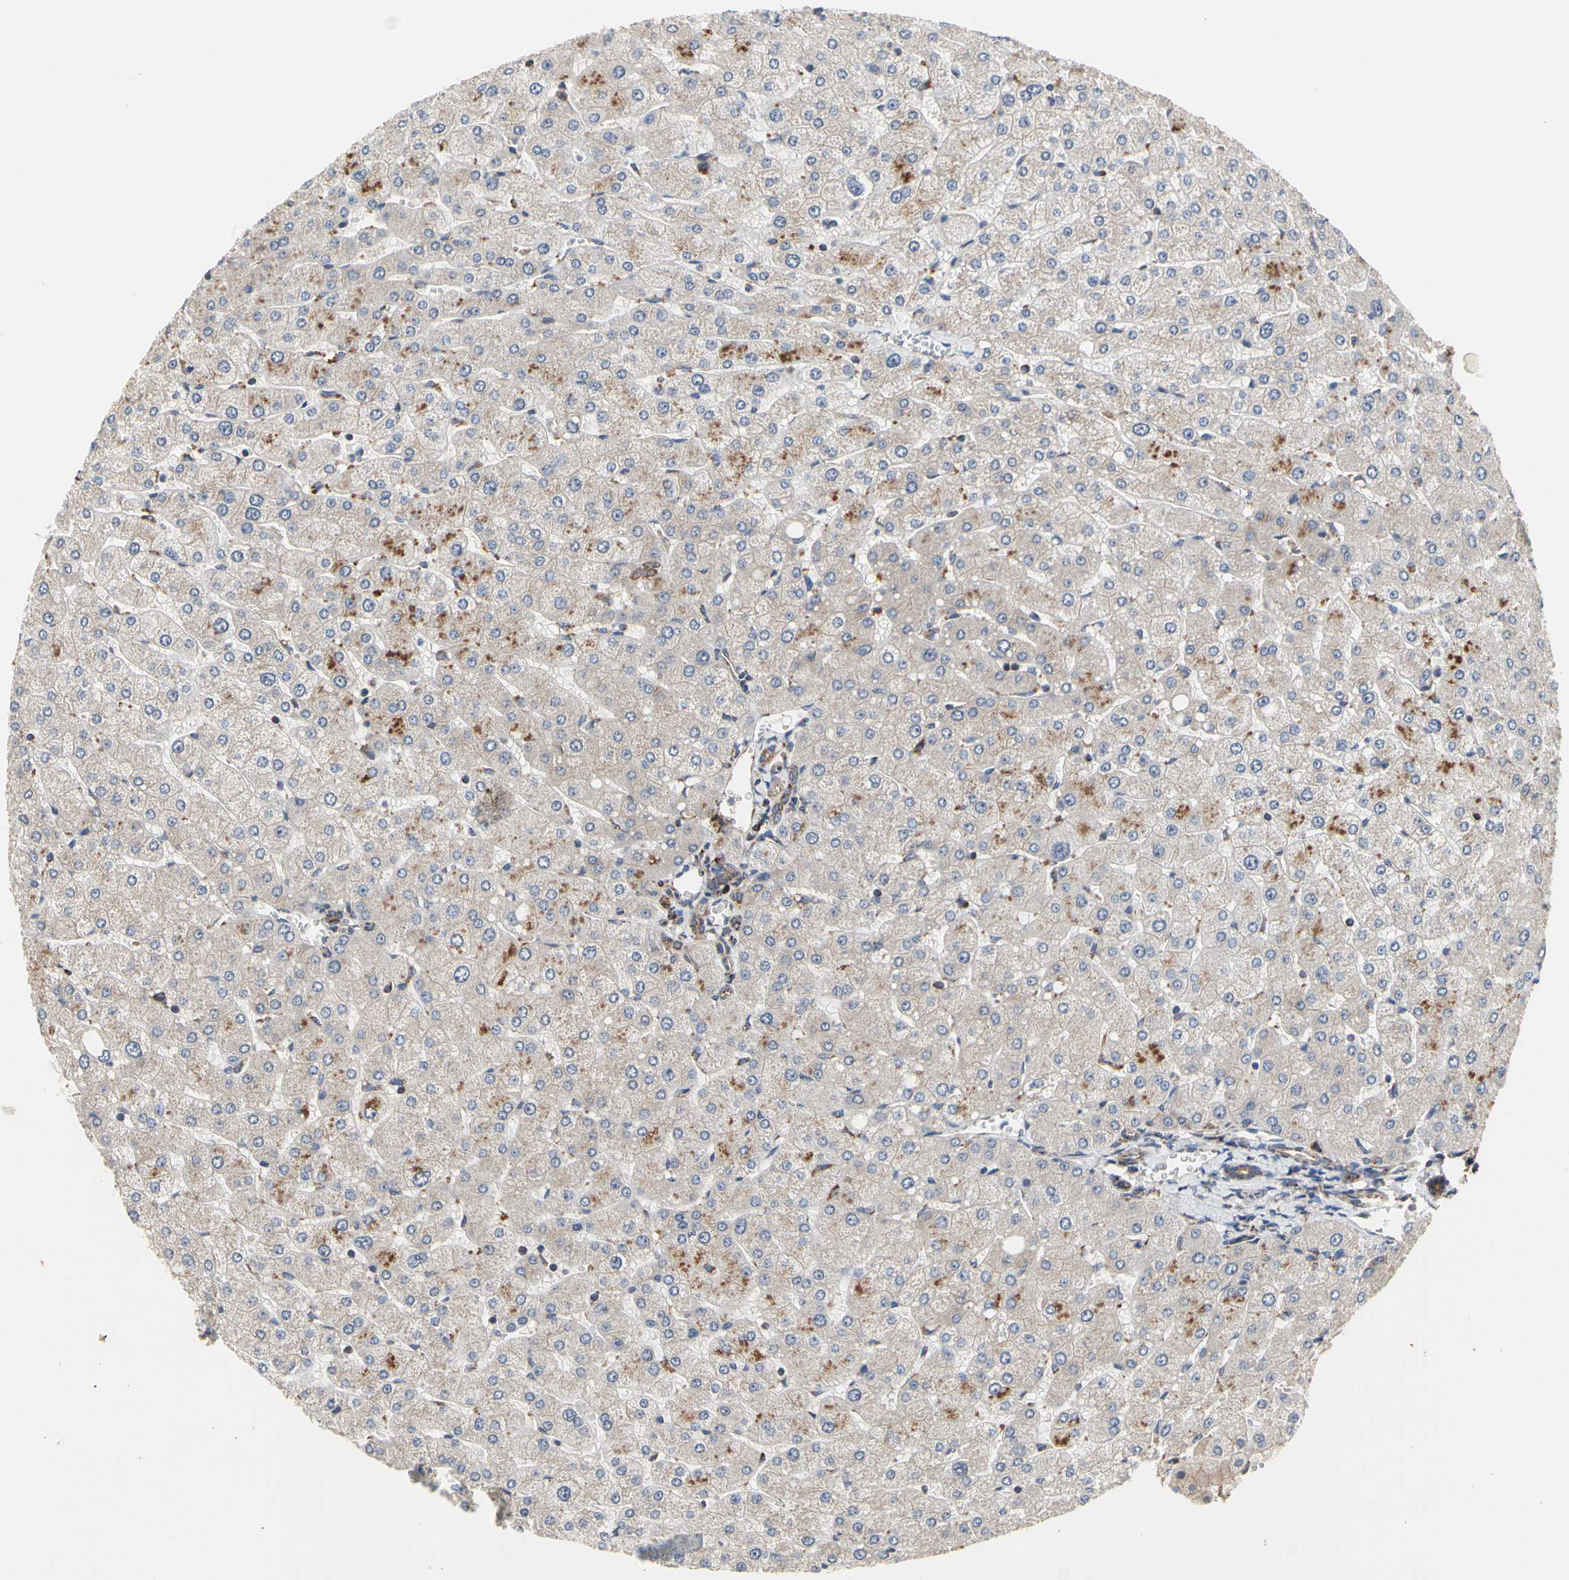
{"staining": {"intensity": "moderate", "quantity": ">75%", "location": "cytoplasmic/membranous"}, "tissue": "liver", "cell_type": "Cholangiocytes", "image_type": "normal", "snomed": [{"axis": "morphology", "description": "Normal tissue, NOS"}, {"axis": "topography", "description": "Liver"}], "caption": "This photomicrograph exhibits immunohistochemistry (IHC) staining of benign human liver, with medium moderate cytoplasmic/membranous positivity in about >75% of cholangiocytes.", "gene": "GPD2", "patient": {"sex": "male", "age": 55}}